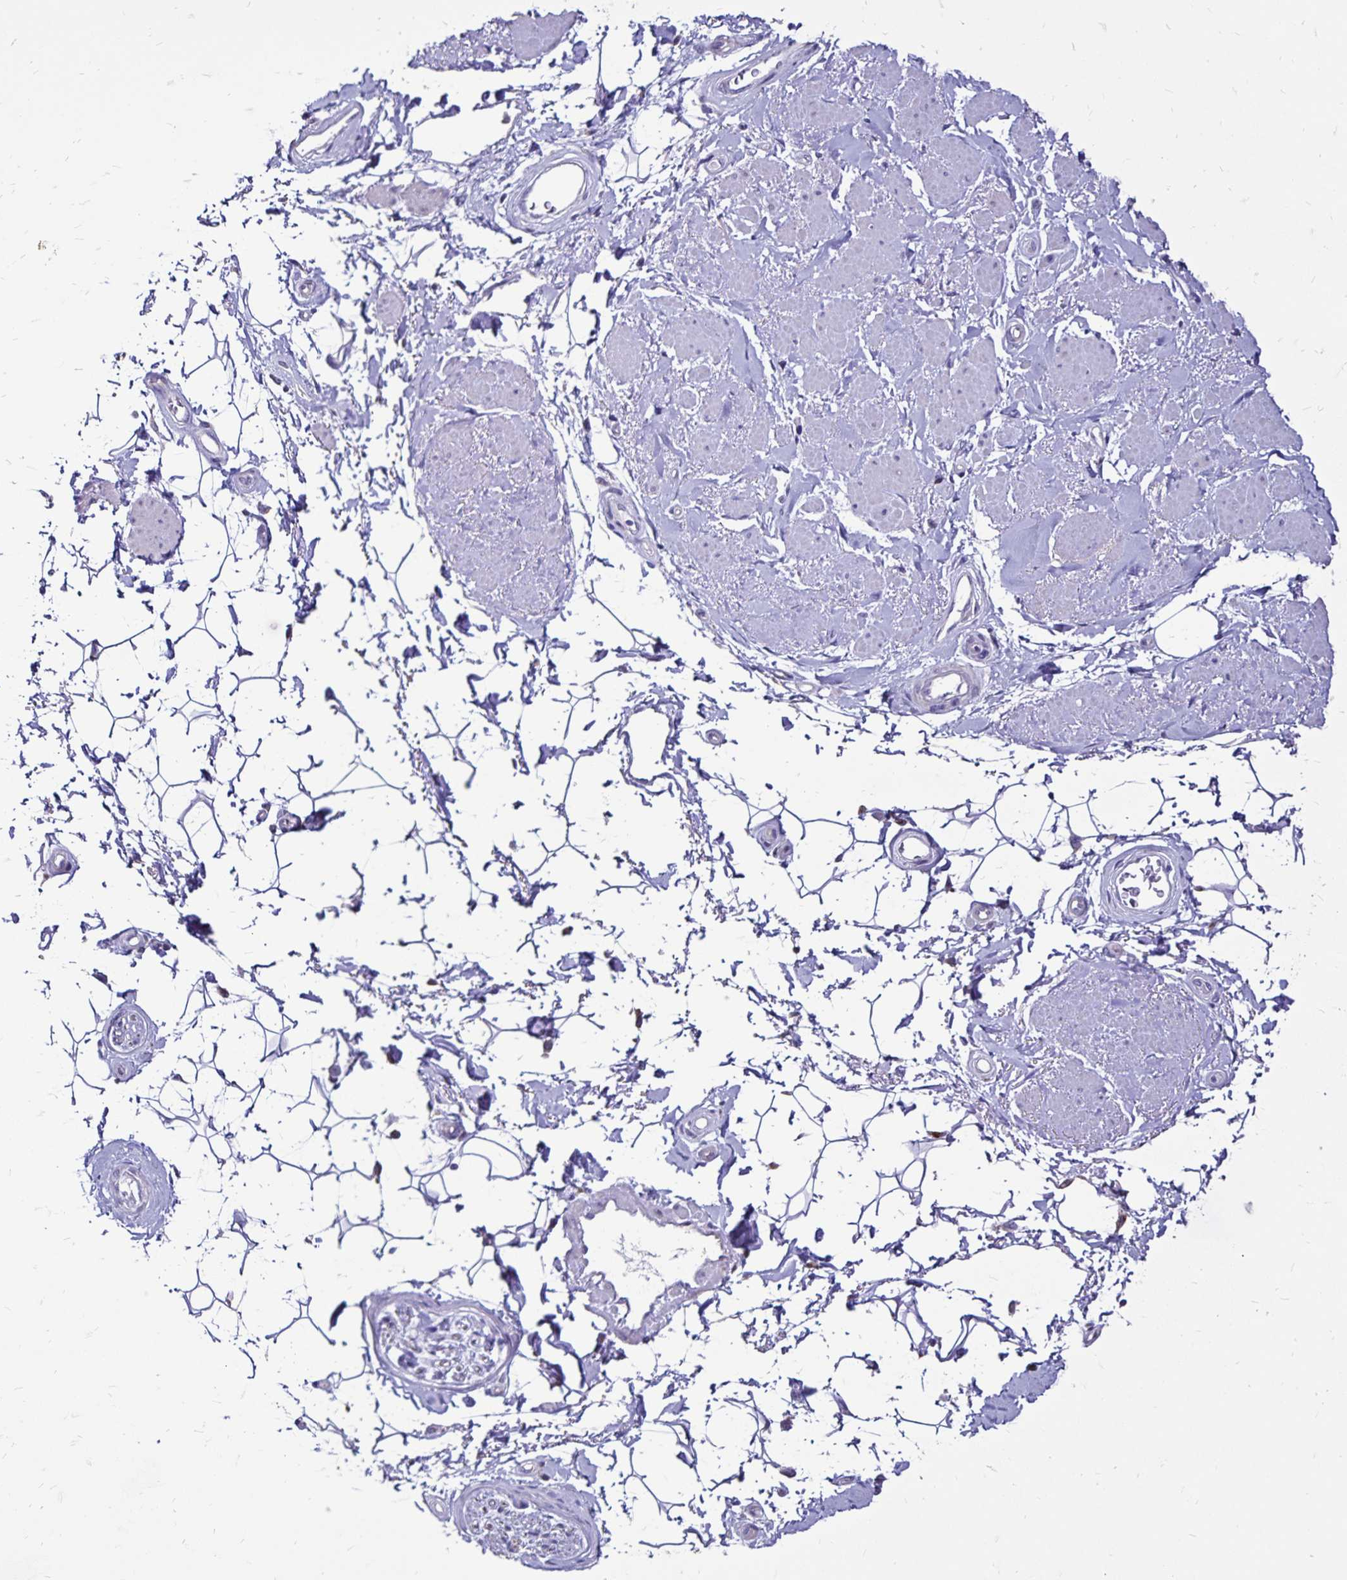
{"staining": {"intensity": "negative", "quantity": "none", "location": "none"}, "tissue": "adipose tissue", "cell_type": "Adipocytes", "image_type": "normal", "snomed": [{"axis": "morphology", "description": "Normal tissue, NOS"}, {"axis": "topography", "description": "Anal"}, {"axis": "topography", "description": "Peripheral nerve tissue"}], "caption": "Immunohistochemistry (IHC) histopathology image of normal adipose tissue: human adipose tissue stained with DAB (3,3'-diaminobenzidine) demonstrates no significant protein expression in adipocytes.", "gene": "EVPL", "patient": {"sex": "male", "age": 51}}